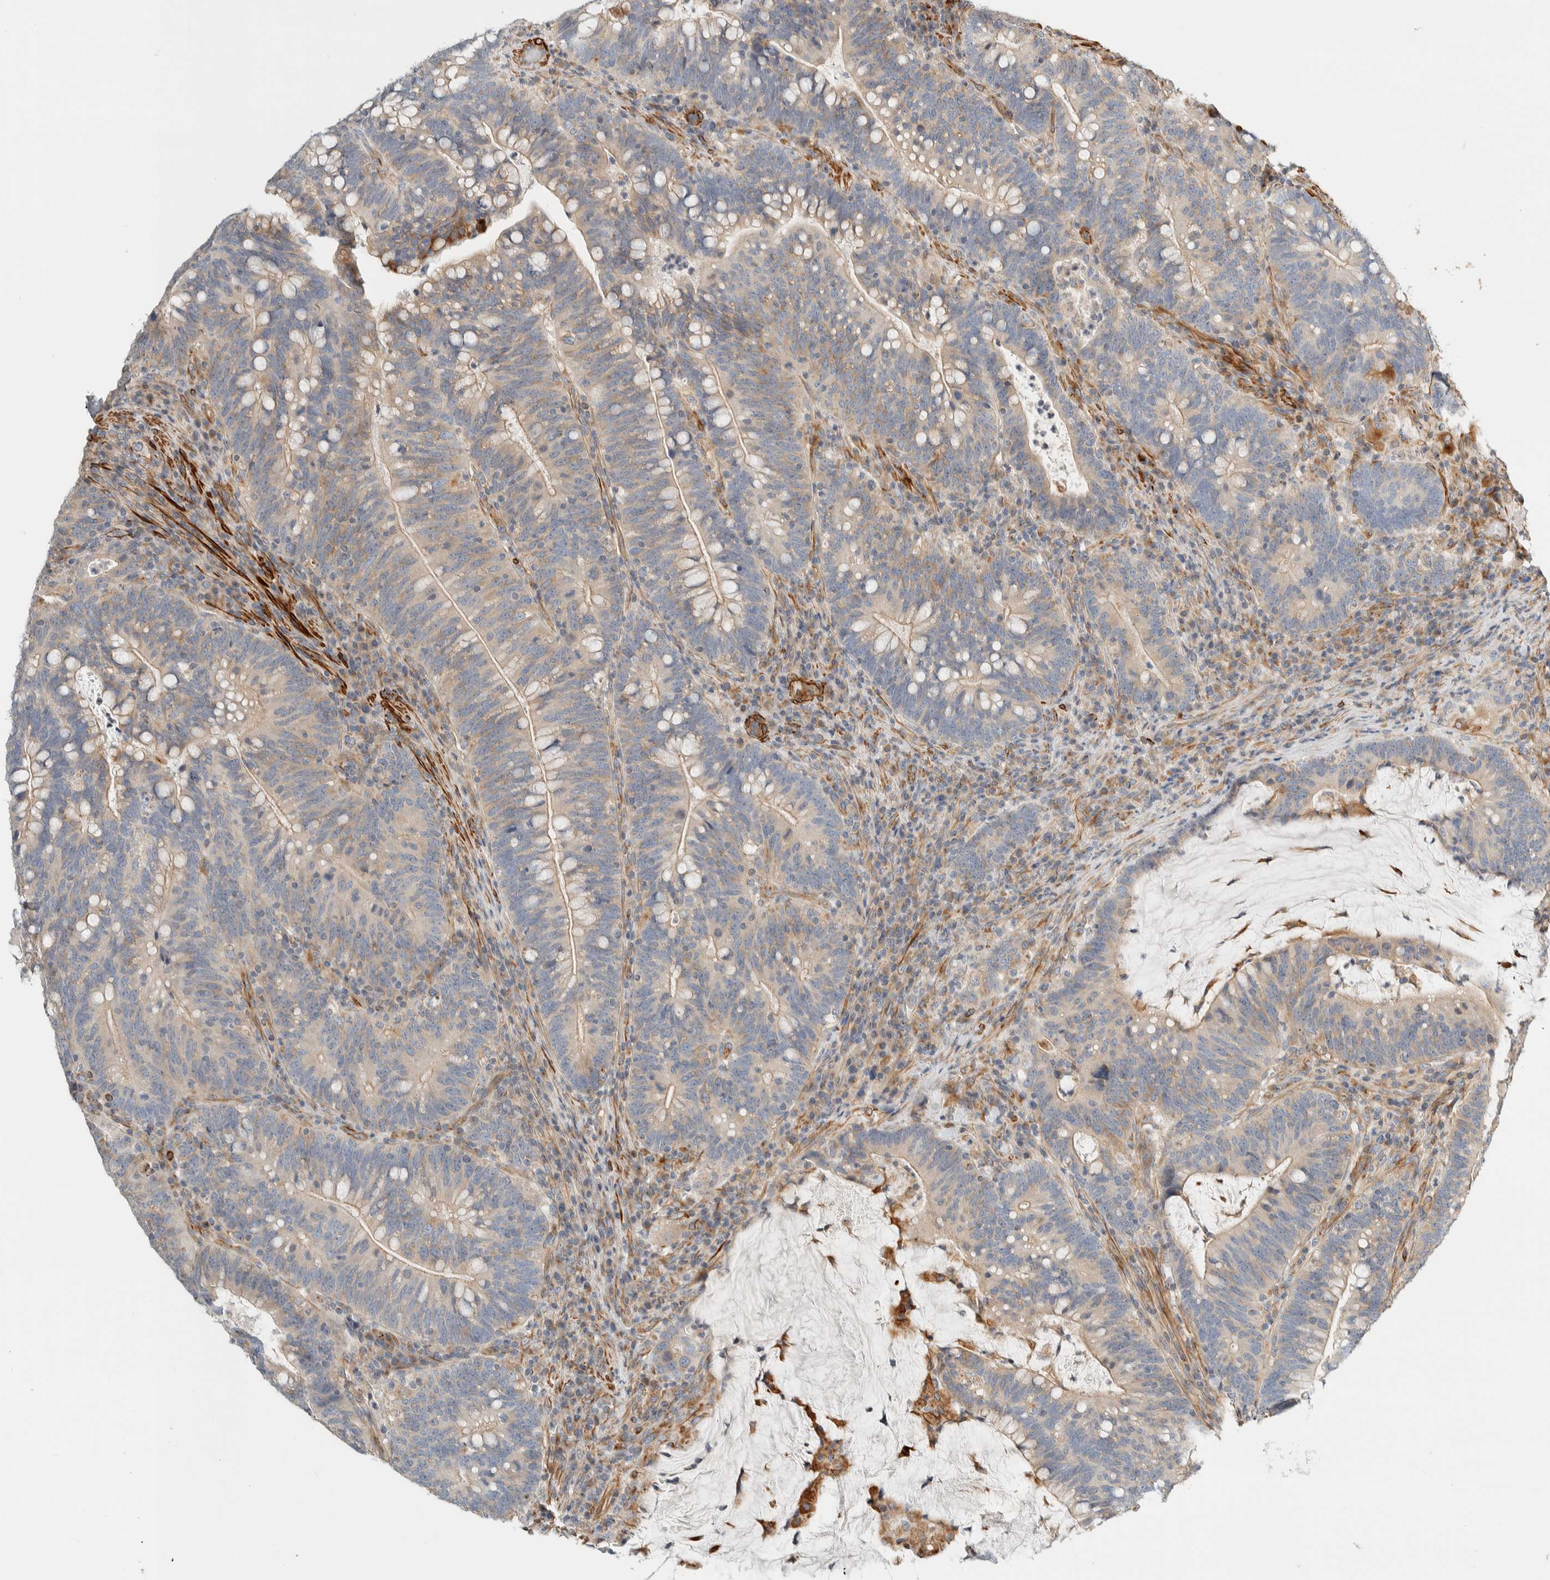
{"staining": {"intensity": "weak", "quantity": "25%-75%", "location": "cytoplasmic/membranous"}, "tissue": "colorectal cancer", "cell_type": "Tumor cells", "image_type": "cancer", "snomed": [{"axis": "morphology", "description": "Adenocarcinoma, NOS"}, {"axis": "topography", "description": "Colon"}], "caption": "Adenocarcinoma (colorectal) stained for a protein displays weak cytoplasmic/membranous positivity in tumor cells.", "gene": "CDR2", "patient": {"sex": "female", "age": 66}}